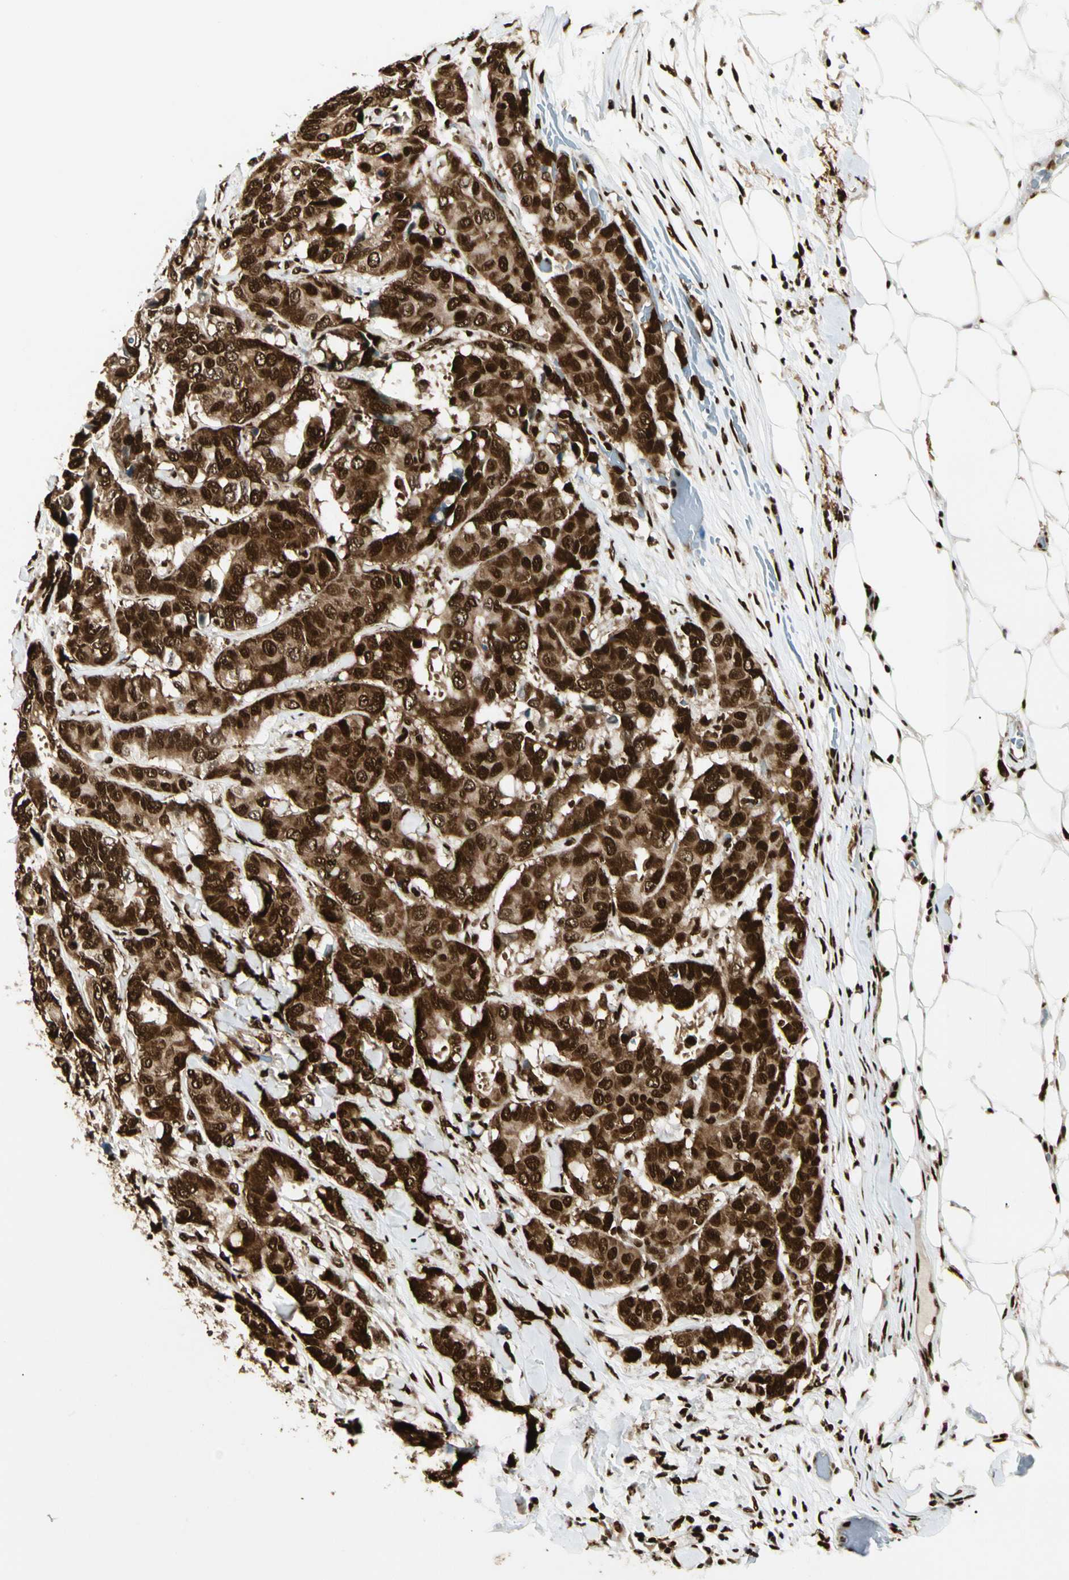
{"staining": {"intensity": "strong", "quantity": ">75%", "location": "cytoplasmic/membranous,nuclear"}, "tissue": "breast cancer", "cell_type": "Tumor cells", "image_type": "cancer", "snomed": [{"axis": "morphology", "description": "Duct carcinoma"}, {"axis": "topography", "description": "Breast"}], "caption": "Brown immunohistochemical staining in breast cancer displays strong cytoplasmic/membranous and nuclear expression in about >75% of tumor cells. The protein is shown in brown color, while the nuclei are stained blue.", "gene": "FUS", "patient": {"sex": "female", "age": 87}}